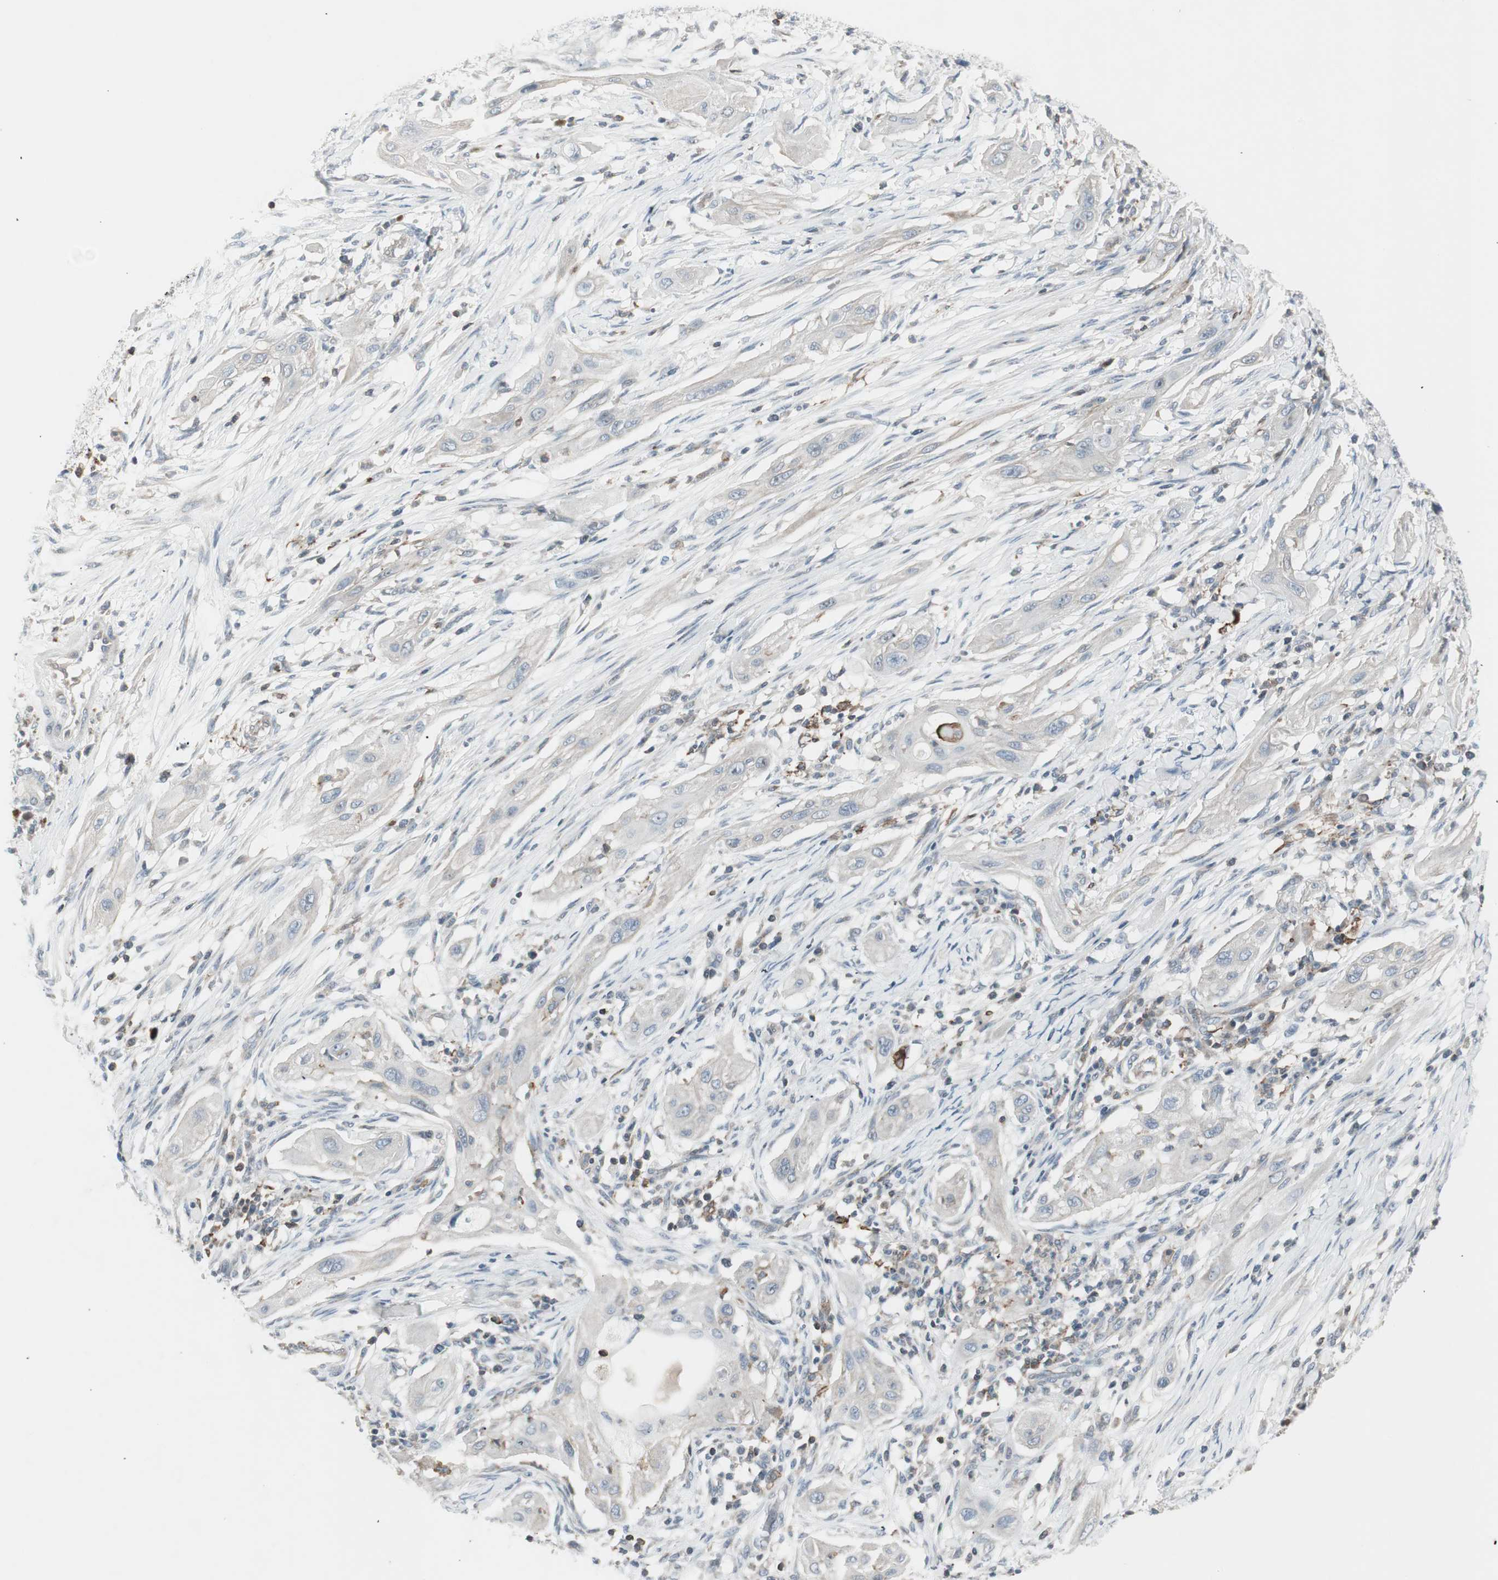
{"staining": {"intensity": "negative", "quantity": "none", "location": "none"}, "tissue": "lung cancer", "cell_type": "Tumor cells", "image_type": "cancer", "snomed": [{"axis": "morphology", "description": "Squamous cell carcinoma, NOS"}, {"axis": "topography", "description": "Lung"}], "caption": "This is an IHC histopathology image of human squamous cell carcinoma (lung). There is no positivity in tumor cells.", "gene": "MAP4K4", "patient": {"sex": "female", "age": 47}}